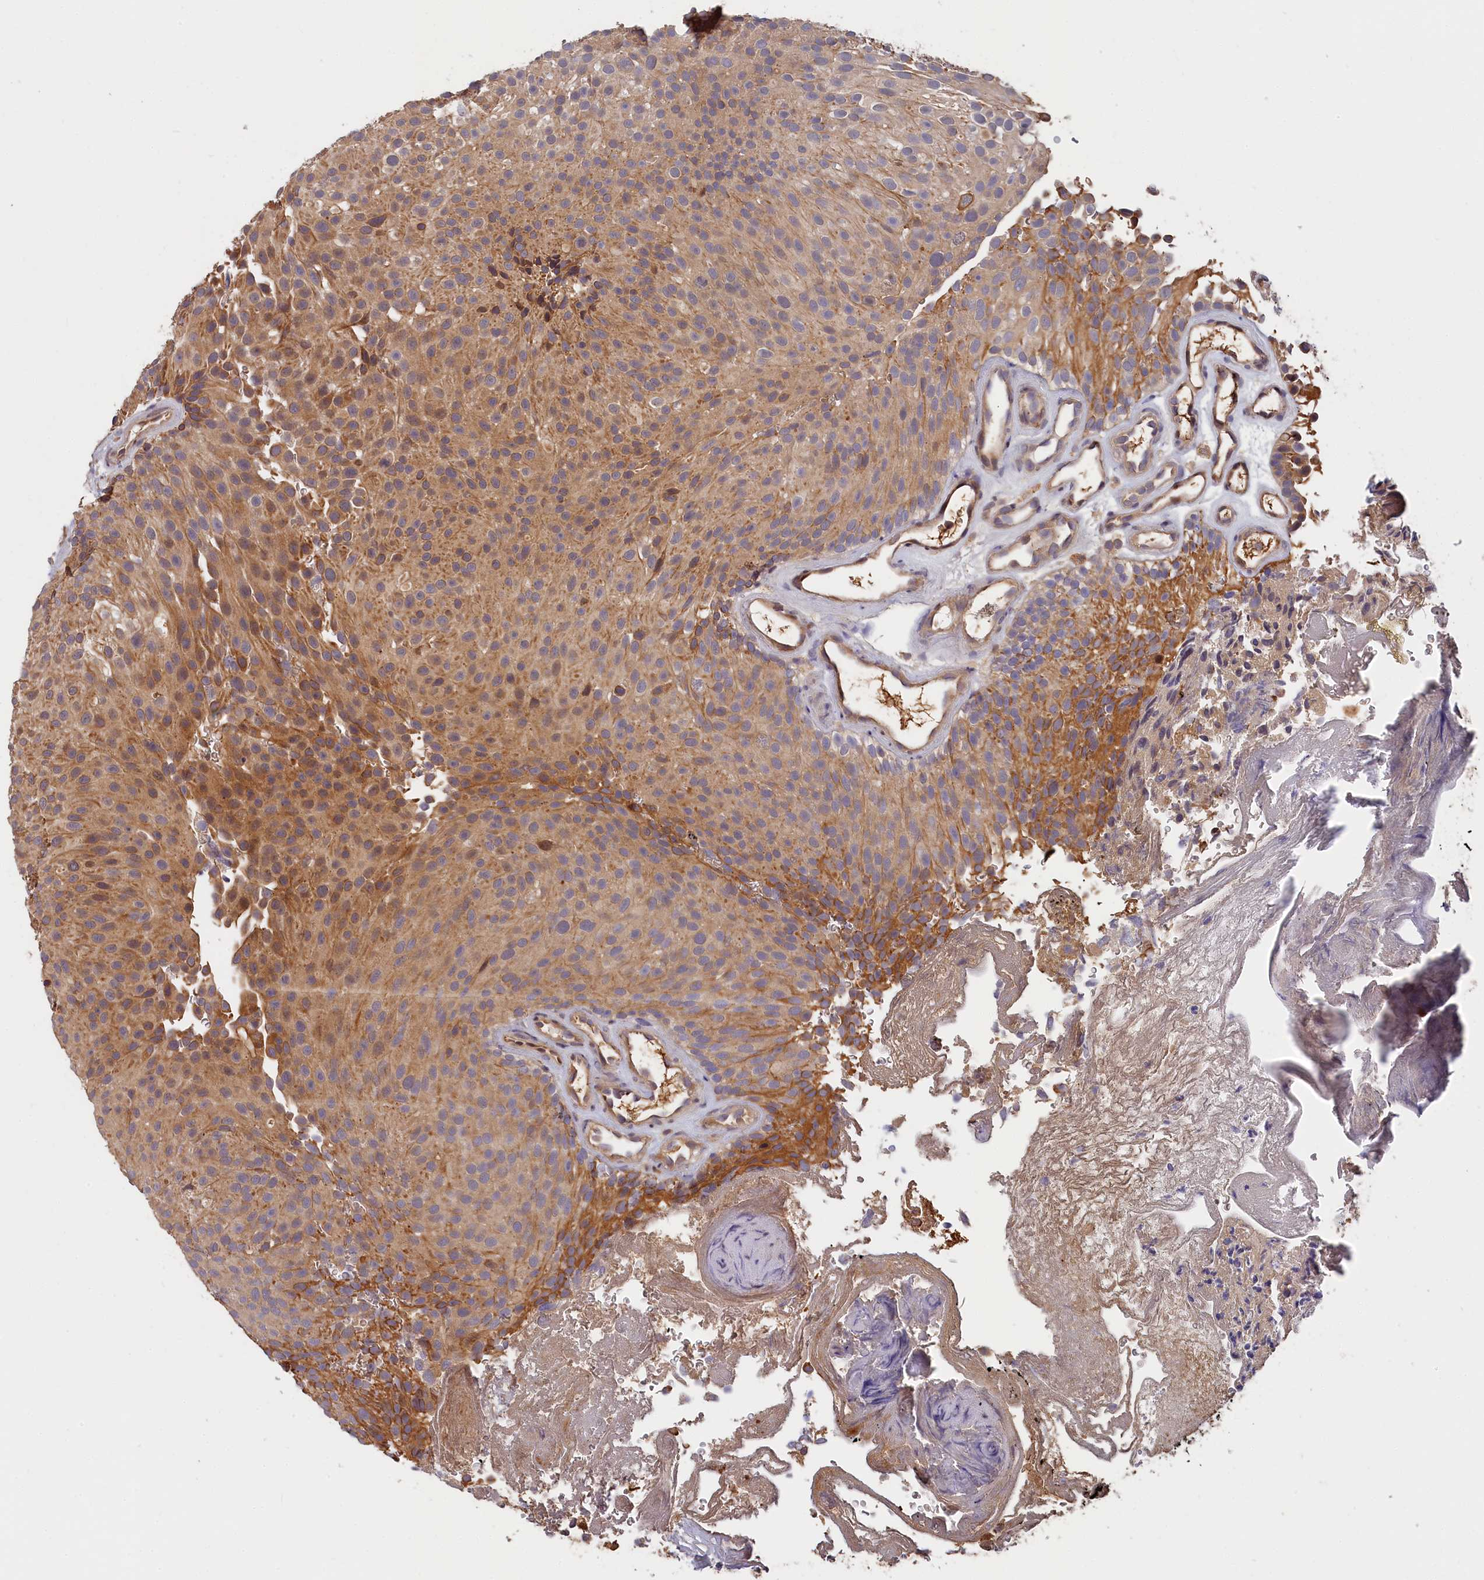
{"staining": {"intensity": "moderate", "quantity": ">75%", "location": "cytoplasmic/membranous"}, "tissue": "urothelial cancer", "cell_type": "Tumor cells", "image_type": "cancer", "snomed": [{"axis": "morphology", "description": "Urothelial carcinoma, Low grade"}, {"axis": "topography", "description": "Urinary bladder"}], "caption": "Immunohistochemistry (IHC) staining of urothelial cancer, which exhibits medium levels of moderate cytoplasmic/membranous positivity in about >75% of tumor cells indicating moderate cytoplasmic/membranous protein expression. The staining was performed using DAB (3,3'-diaminobenzidine) (brown) for protein detection and nuclei were counterstained in hematoxylin (blue).", "gene": "ITIH1", "patient": {"sex": "male", "age": 78}}